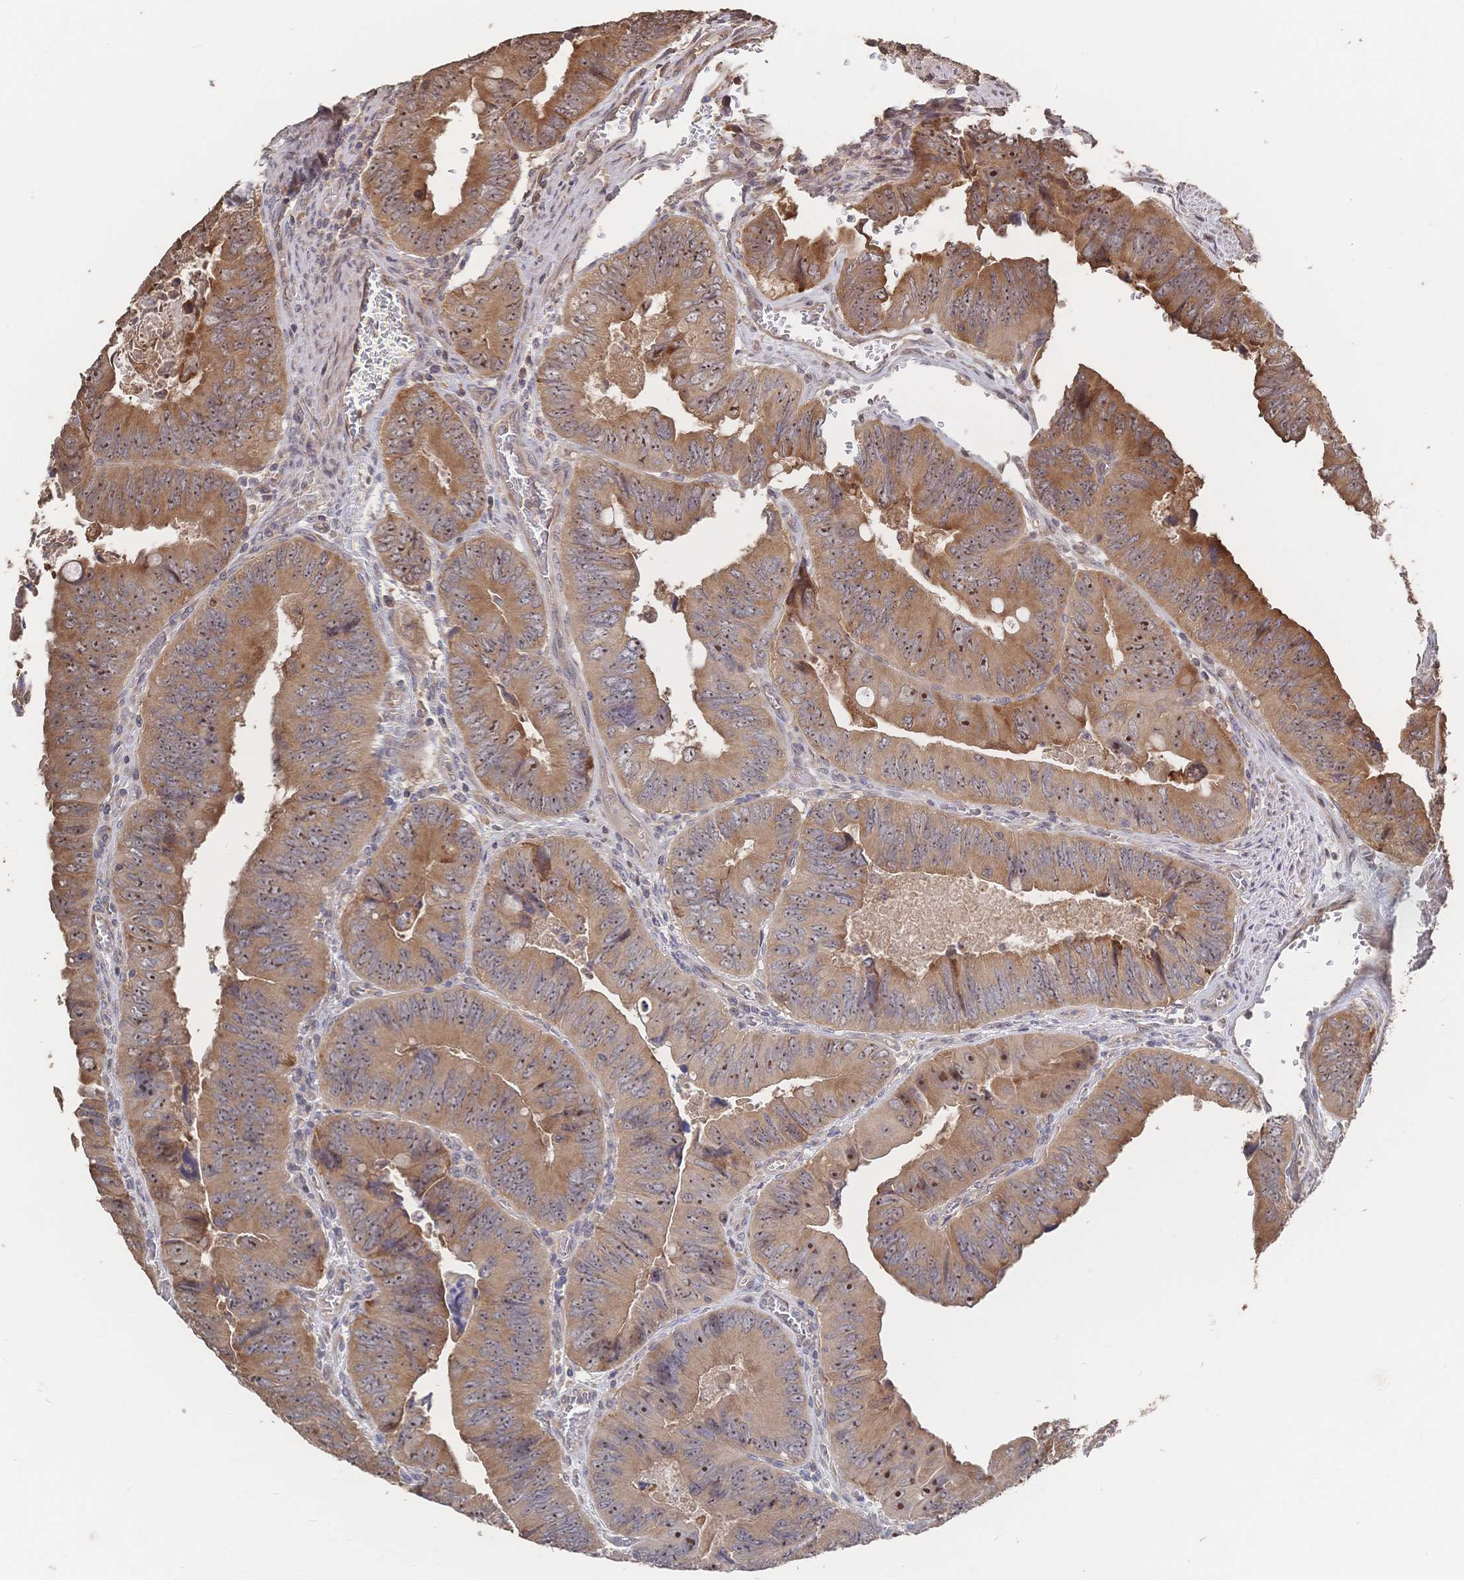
{"staining": {"intensity": "moderate", "quantity": ">75%", "location": "cytoplasmic/membranous,nuclear"}, "tissue": "colorectal cancer", "cell_type": "Tumor cells", "image_type": "cancer", "snomed": [{"axis": "morphology", "description": "Adenocarcinoma, NOS"}, {"axis": "topography", "description": "Colon"}], "caption": "A brown stain labels moderate cytoplasmic/membranous and nuclear expression of a protein in colorectal adenocarcinoma tumor cells. (DAB IHC, brown staining for protein, blue staining for nuclei).", "gene": "DNAJA4", "patient": {"sex": "female", "age": 84}}